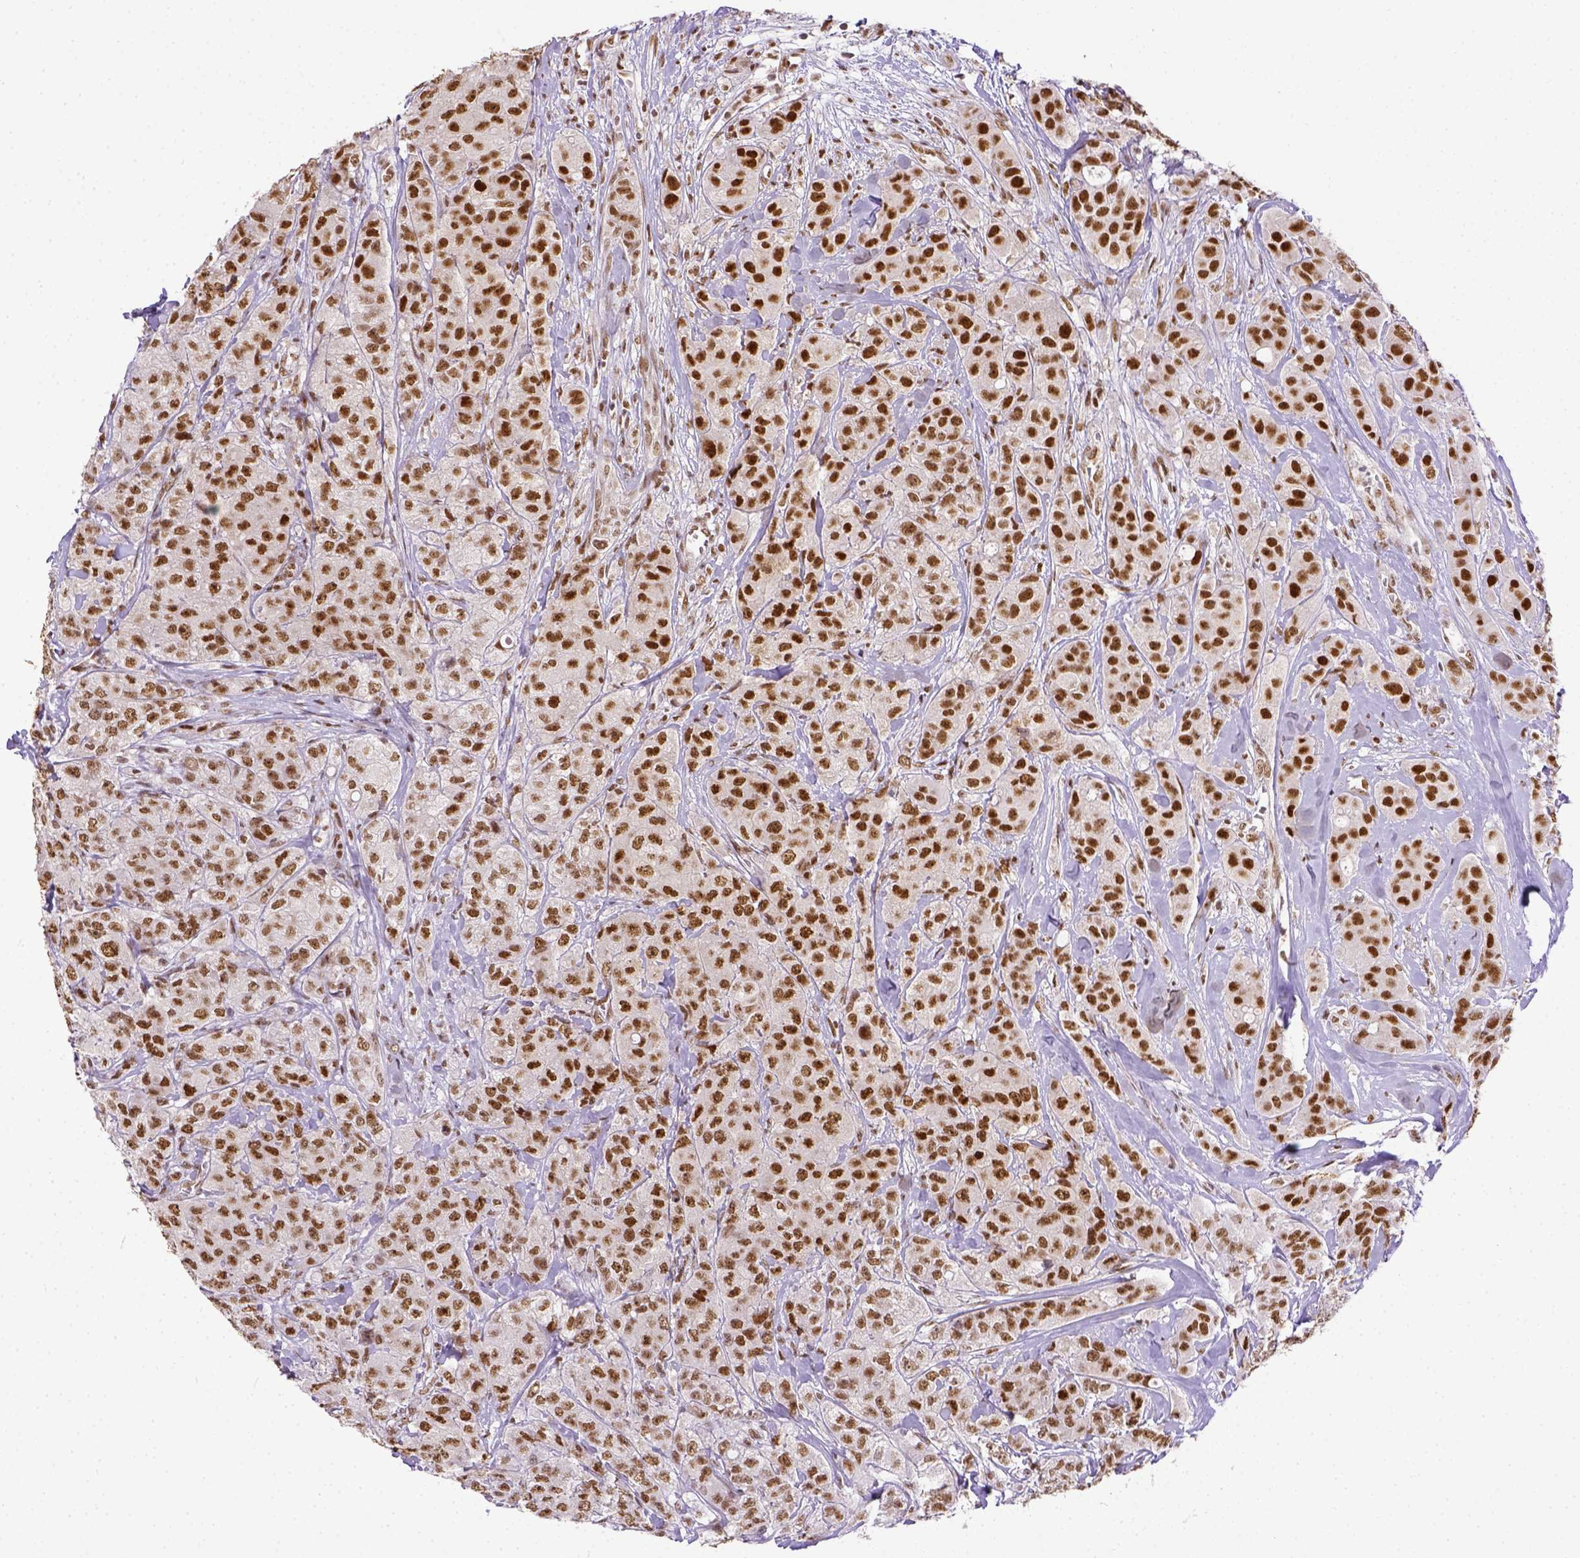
{"staining": {"intensity": "moderate", "quantity": ">75%", "location": "cytoplasmic/membranous"}, "tissue": "breast cancer", "cell_type": "Tumor cells", "image_type": "cancer", "snomed": [{"axis": "morphology", "description": "Duct carcinoma"}, {"axis": "topography", "description": "Breast"}], "caption": "Tumor cells reveal medium levels of moderate cytoplasmic/membranous positivity in approximately >75% of cells in breast cancer (infiltrating ductal carcinoma).", "gene": "ERCC1", "patient": {"sex": "female", "age": 43}}